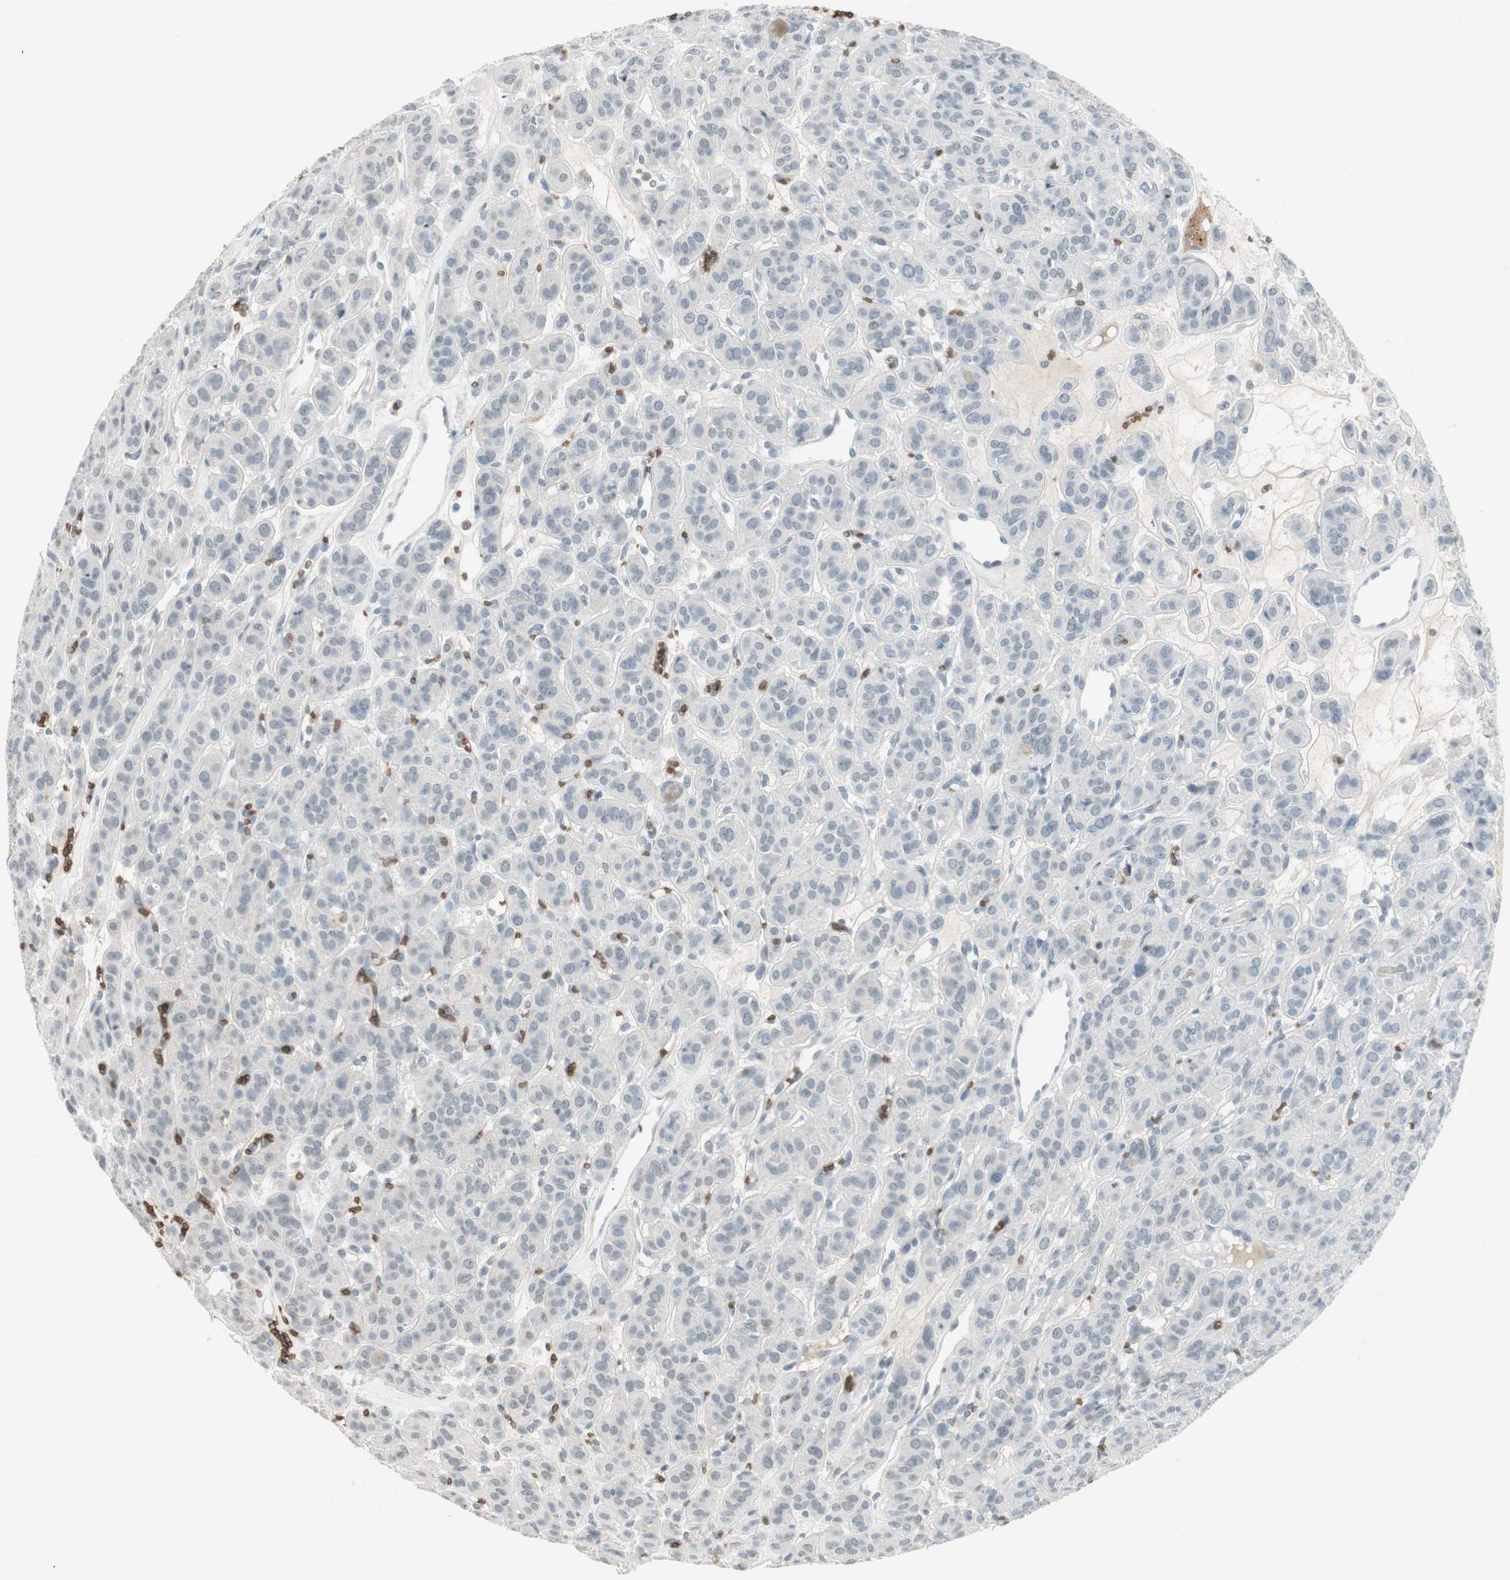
{"staining": {"intensity": "negative", "quantity": "none", "location": "none"}, "tissue": "thyroid cancer", "cell_type": "Tumor cells", "image_type": "cancer", "snomed": [{"axis": "morphology", "description": "Follicular adenoma carcinoma, NOS"}, {"axis": "topography", "description": "Thyroid gland"}], "caption": "Immunohistochemistry of human thyroid cancer (follicular adenoma carcinoma) exhibits no expression in tumor cells. The staining was performed using DAB (3,3'-diaminobenzidine) to visualize the protein expression in brown, while the nuclei were stained in blue with hematoxylin (Magnification: 20x).", "gene": "MAP4K1", "patient": {"sex": "female", "age": 71}}